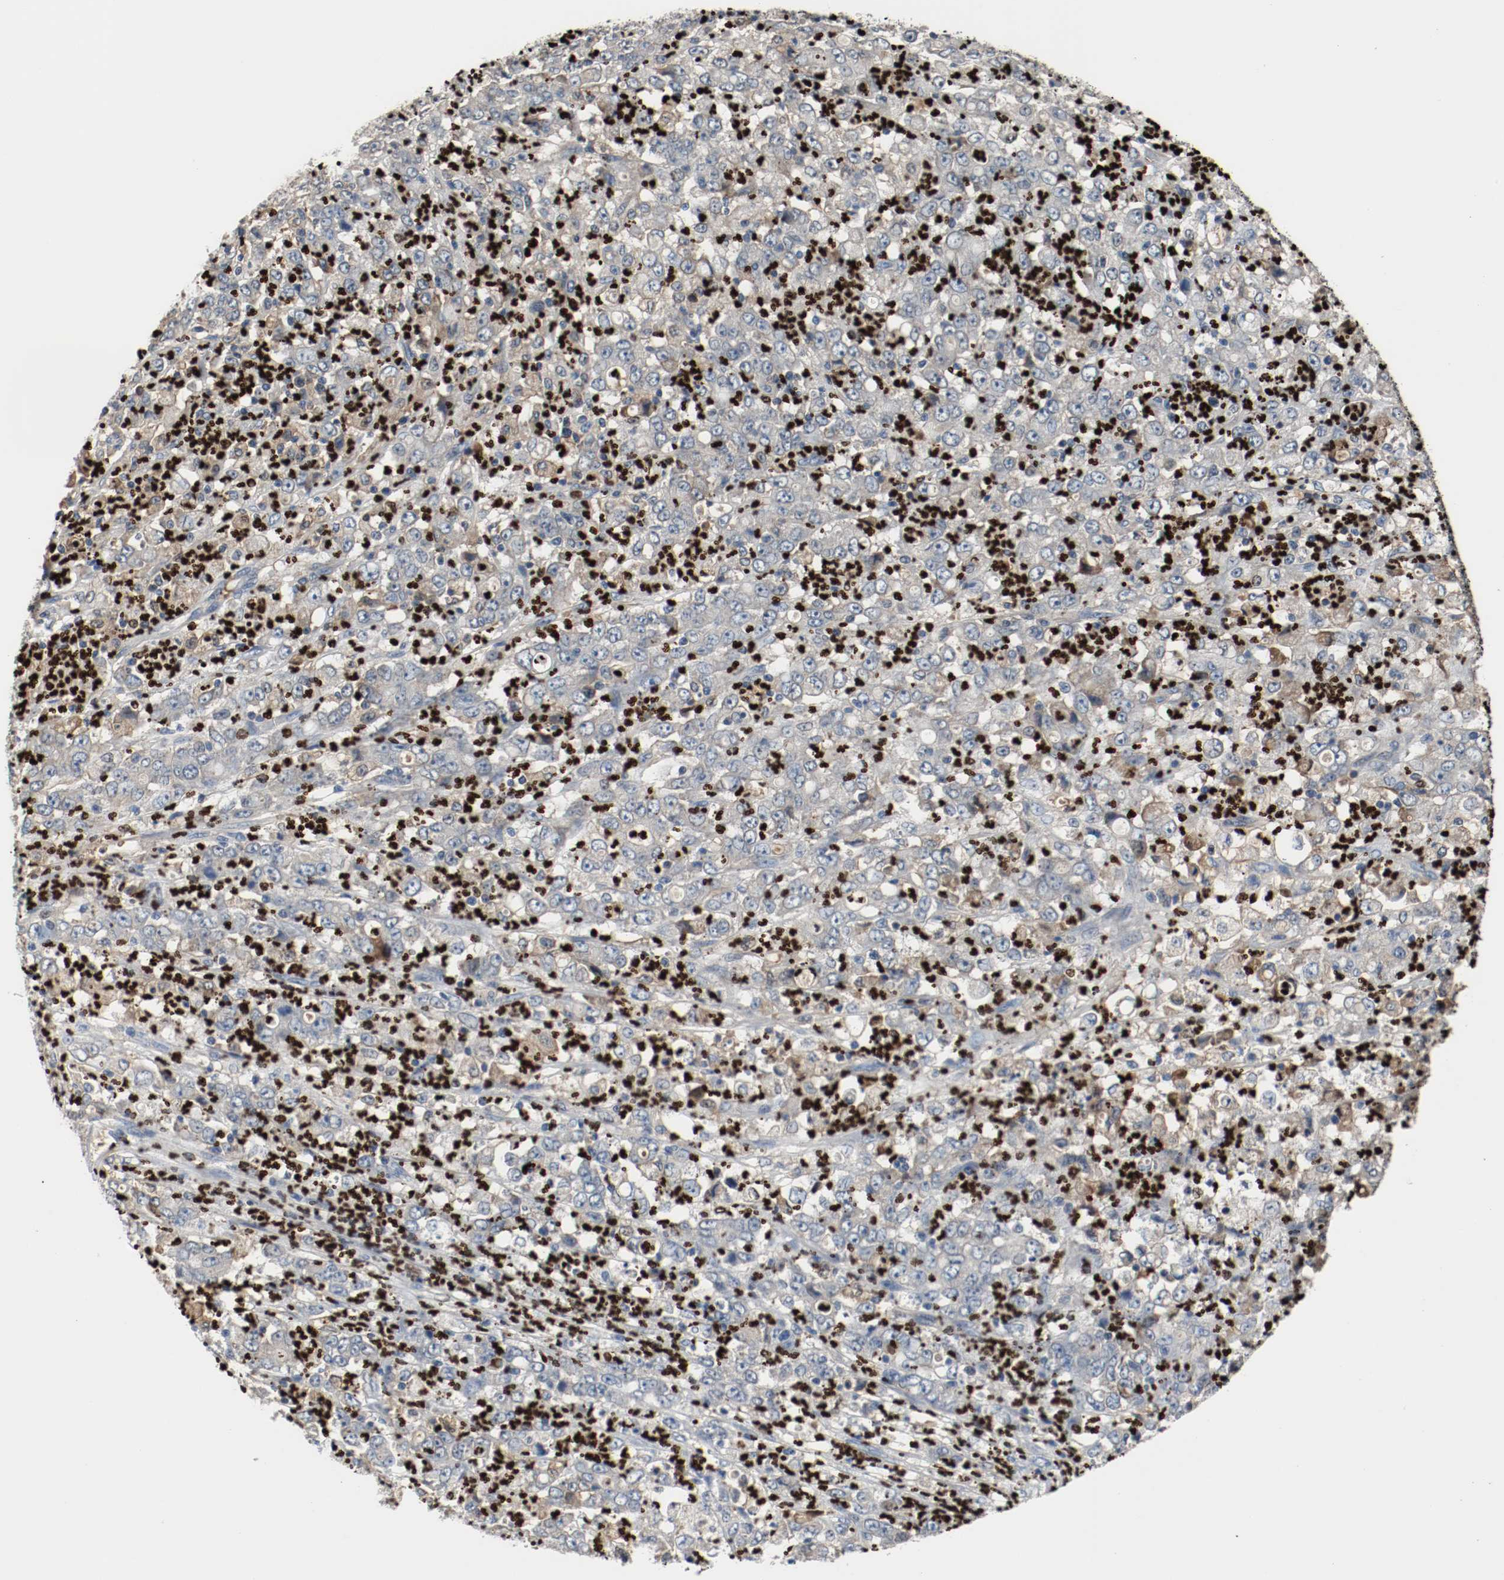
{"staining": {"intensity": "negative", "quantity": "none", "location": "none"}, "tissue": "stomach cancer", "cell_type": "Tumor cells", "image_type": "cancer", "snomed": [{"axis": "morphology", "description": "Adenocarcinoma, NOS"}, {"axis": "topography", "description": "Stomach, lower"}], "caption": "DAB immunohistochemical staining of human adenocarcinoma (stomach) demonstrates no significant expression in tumor cells.", "gene": "BLK", "patient": {"sex": "female", "age": 71}}